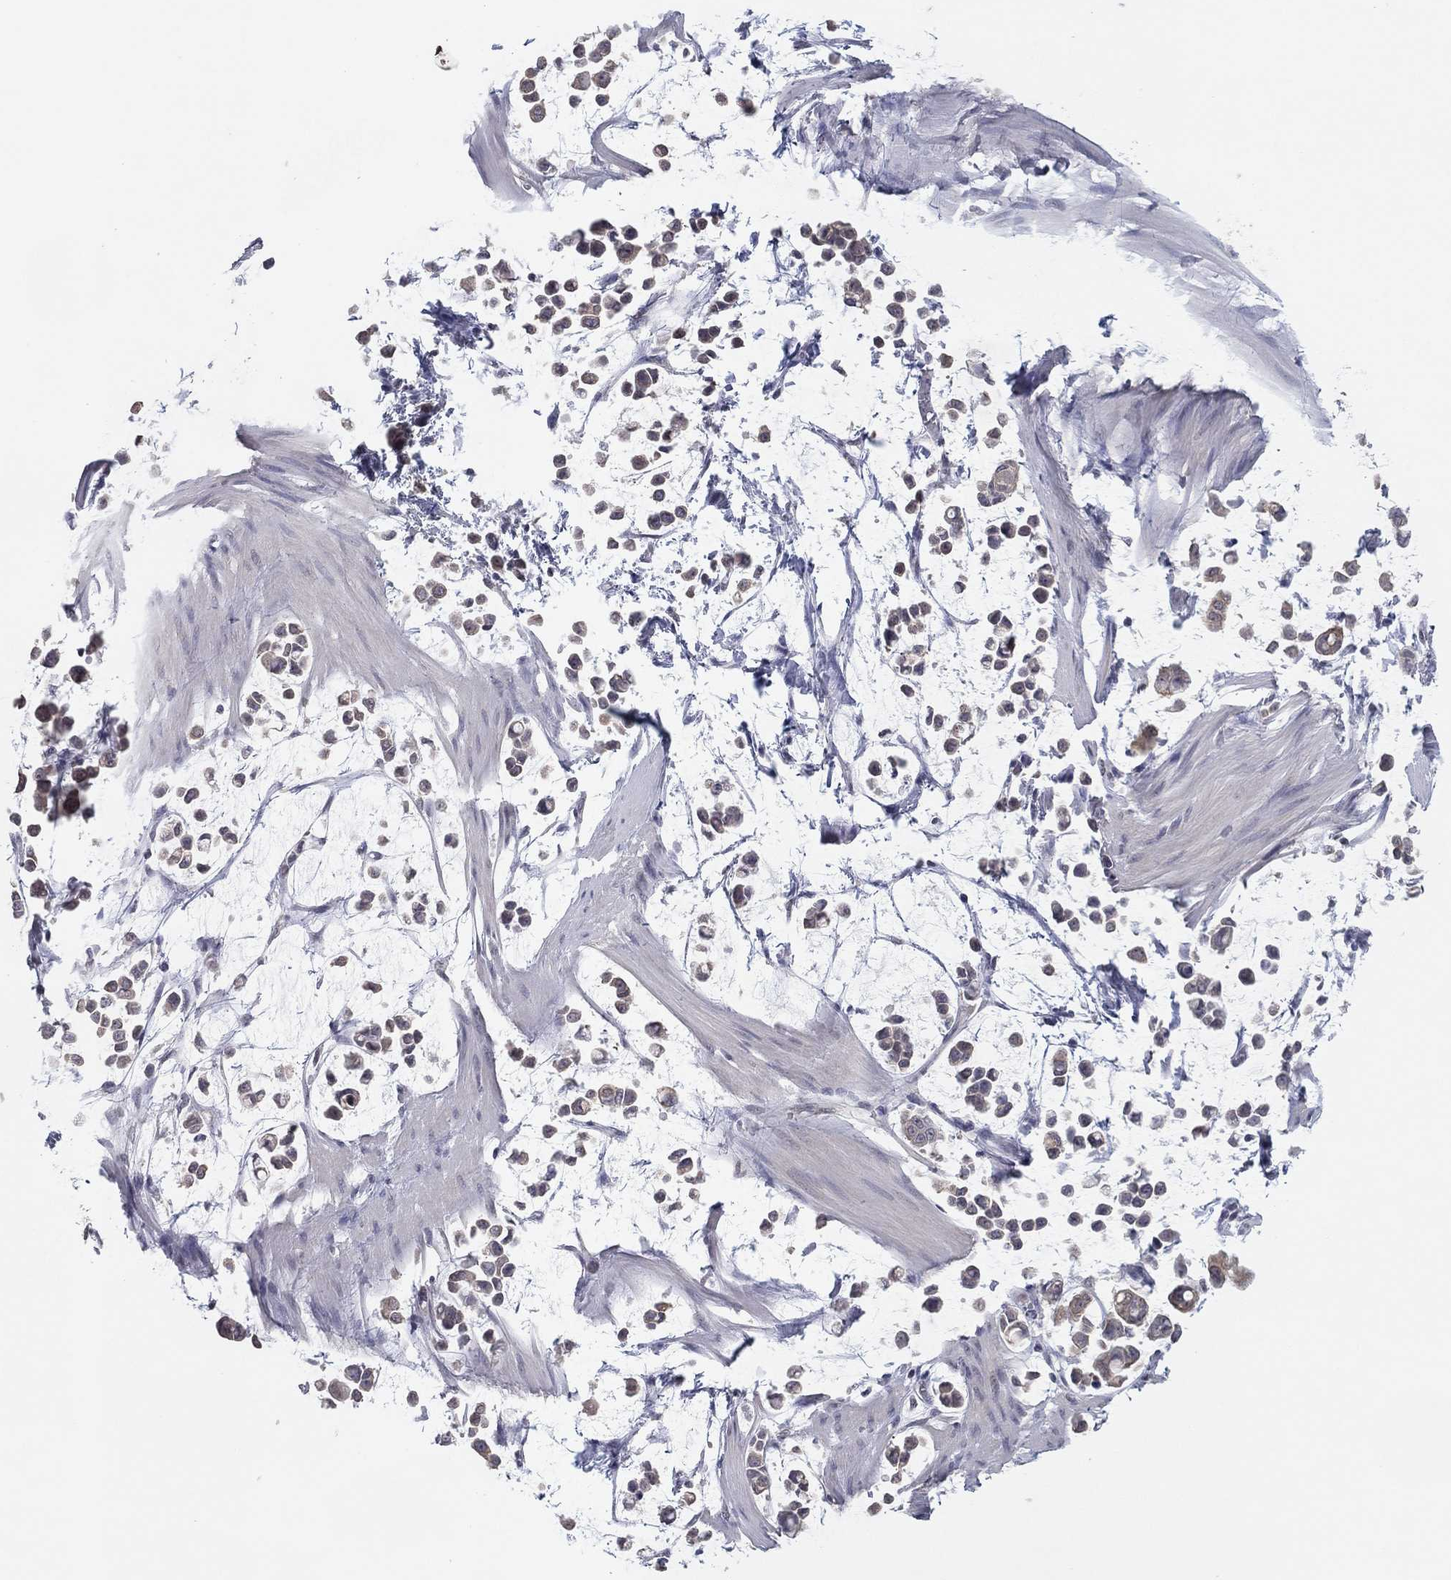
{"staining": {"intensity": "weak", "quantity": "25%-75%", "location": "cytoplasmic/membranous"}, "tissue": "stomach cancer", "cell_type": "Tumor cells", "image_type": "cancer", "snomed": [{"axis": "morphology", "description": "Adenocarcinoma, NOS"}, {"axis": "topography", "description": "Stomach"}], "caption": "DAB (3,3'-diaminobenzidine) immunohistochemical staining of human adenocarcinoma (stomach) shows weak cytoplasmic/membranous protein staining in approximately 25%-75% of tumor cells.", "gene": "SLC22A2", "patient": {"sex": "male", "age": 82}}